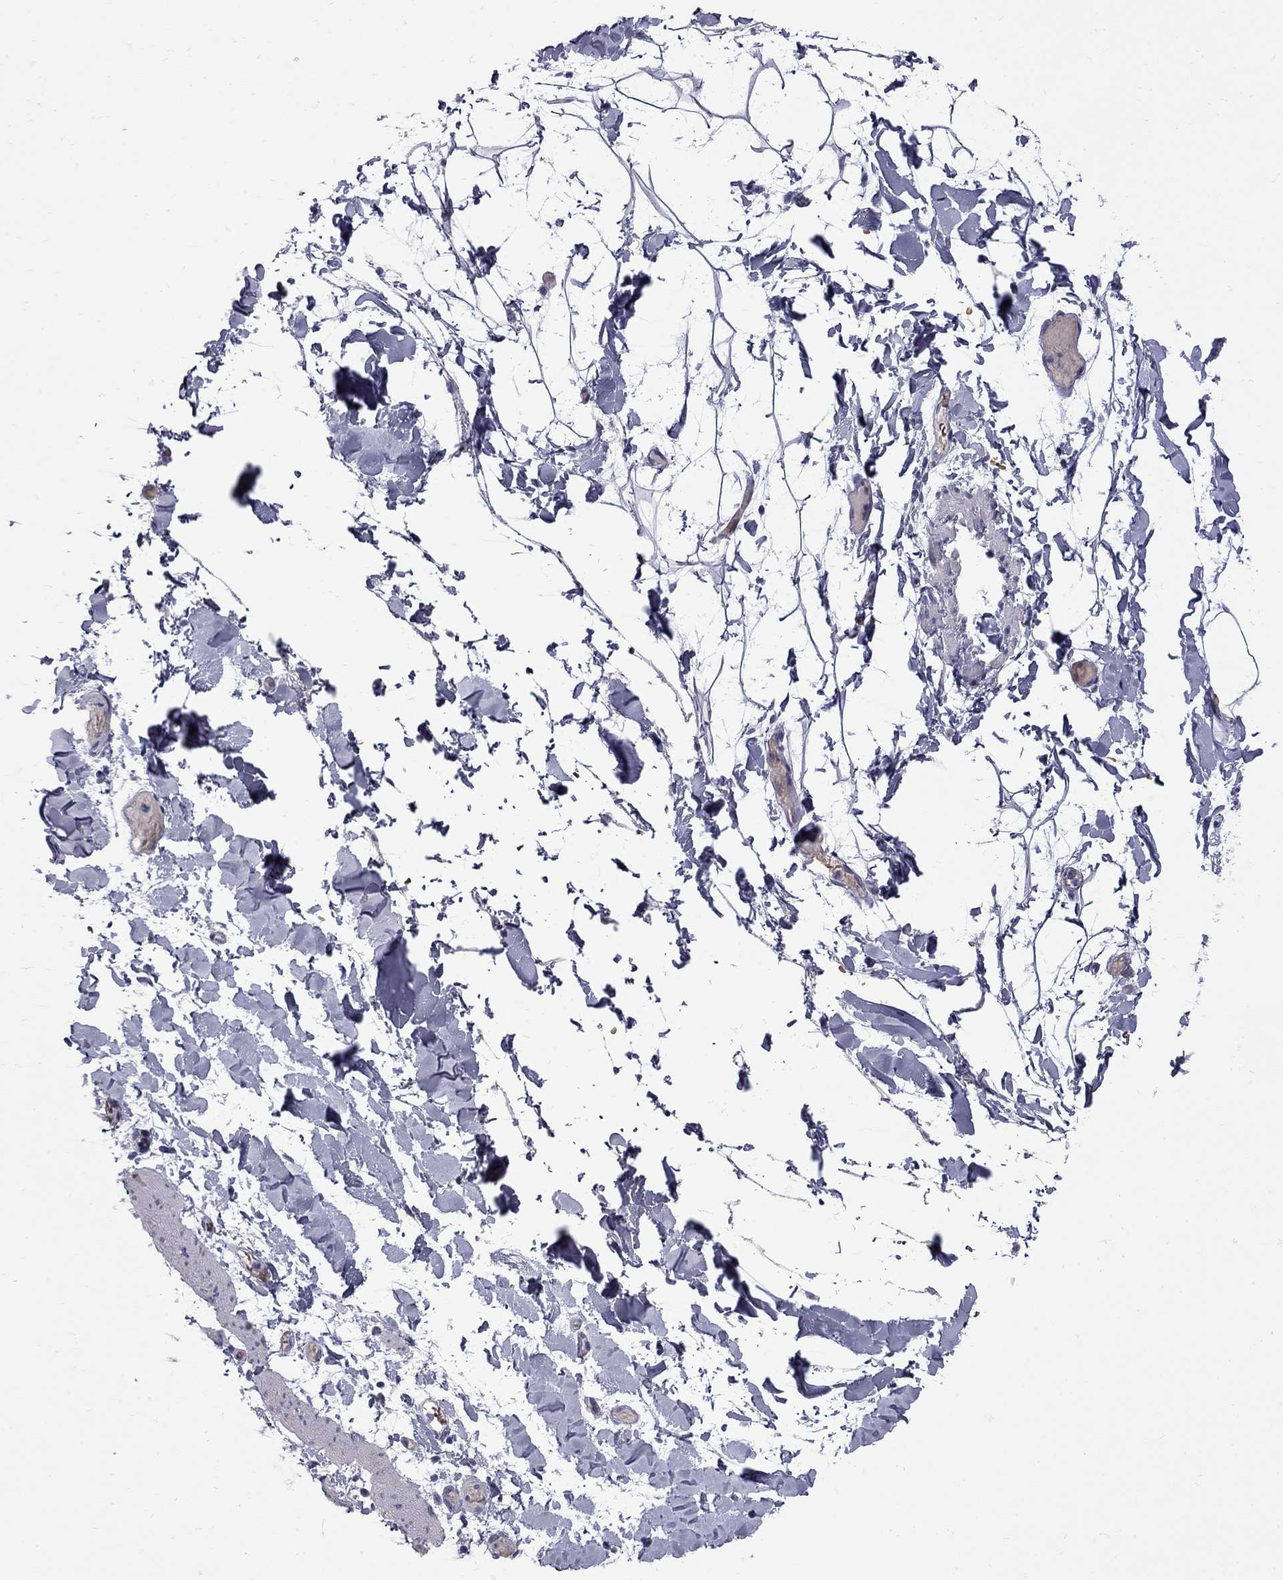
{"staining": {"intensity": "negative", "quantity": "none", "location": "none"}, "tissue": "adipose tissue", "cell_type": "Adipocytes", "image_type": "normal", "snomed": [{"axis": "morphology", "description": "Normal tissue, NOS"}, {"axis": "topography", "description": "Gallbladder"}, {"axis": "topography", "description": "Peripheral nerve tissue"}], "caption": "Adipocytes are negative for brown protein staining in benign adipose tissue.", "gene": "NRARP", "patient": {"sex": "female", "age": 45}}